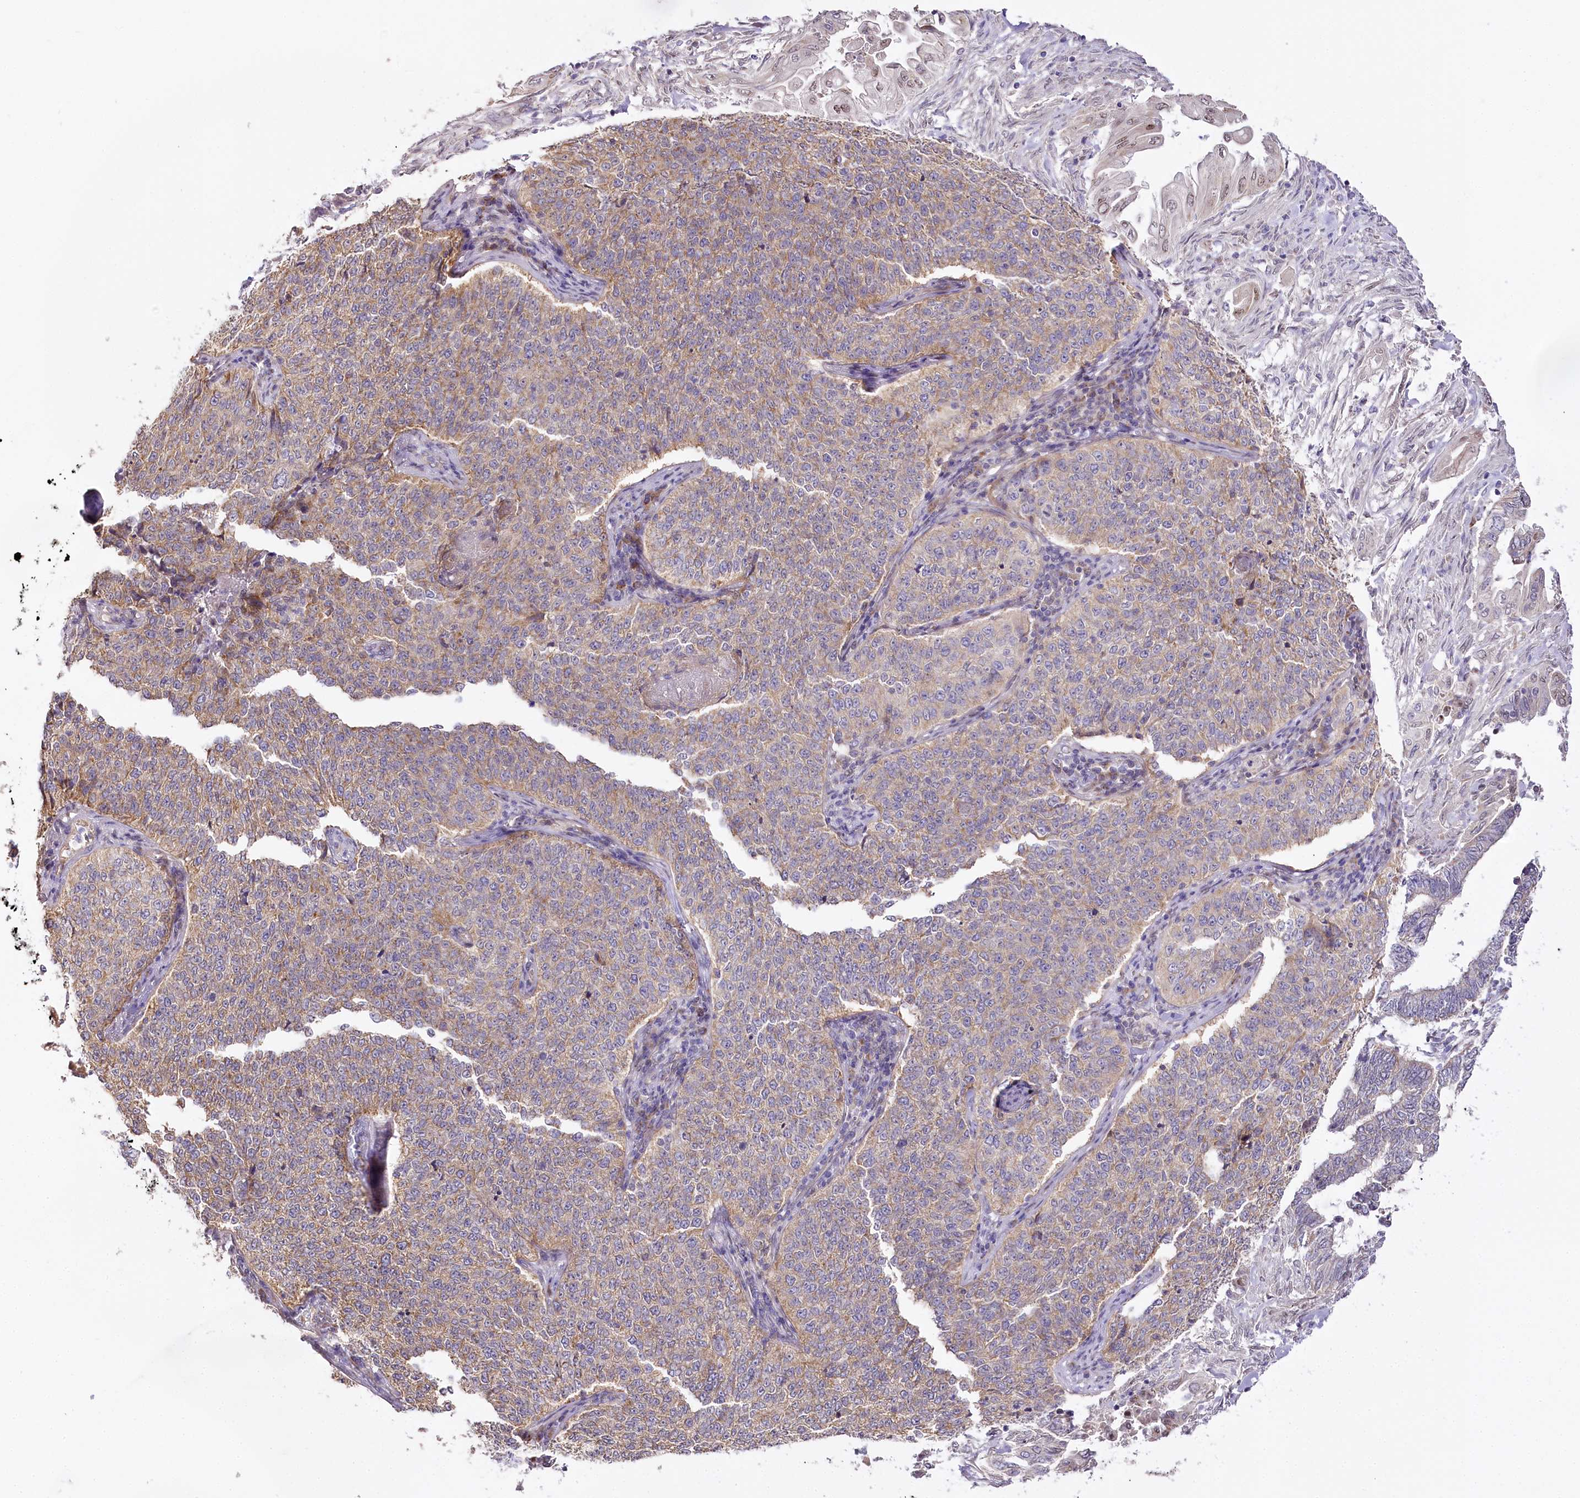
{"staining": {"intensity": "moderate", "quantity": "25%-75%", "location": "cytoplasmic/membranous"}, "tissue": "cervical cancer", "cell_type": "Tumor cells", "image_type": "cancer", "snomed": [{"axis": "morphology", "description": "Squamous cell carcinoma, NOS"}, {"axis": "topography", "description": "Cervix"}], "caption": "There is medium levels of moderate cytoplasmic/membranous staining in tumor cells of cervical cancer, as demonstrated by immunohistochemical staining (brown color).", "gene": "ZNF226", "patient": {"sex": "female", "age": 35}}